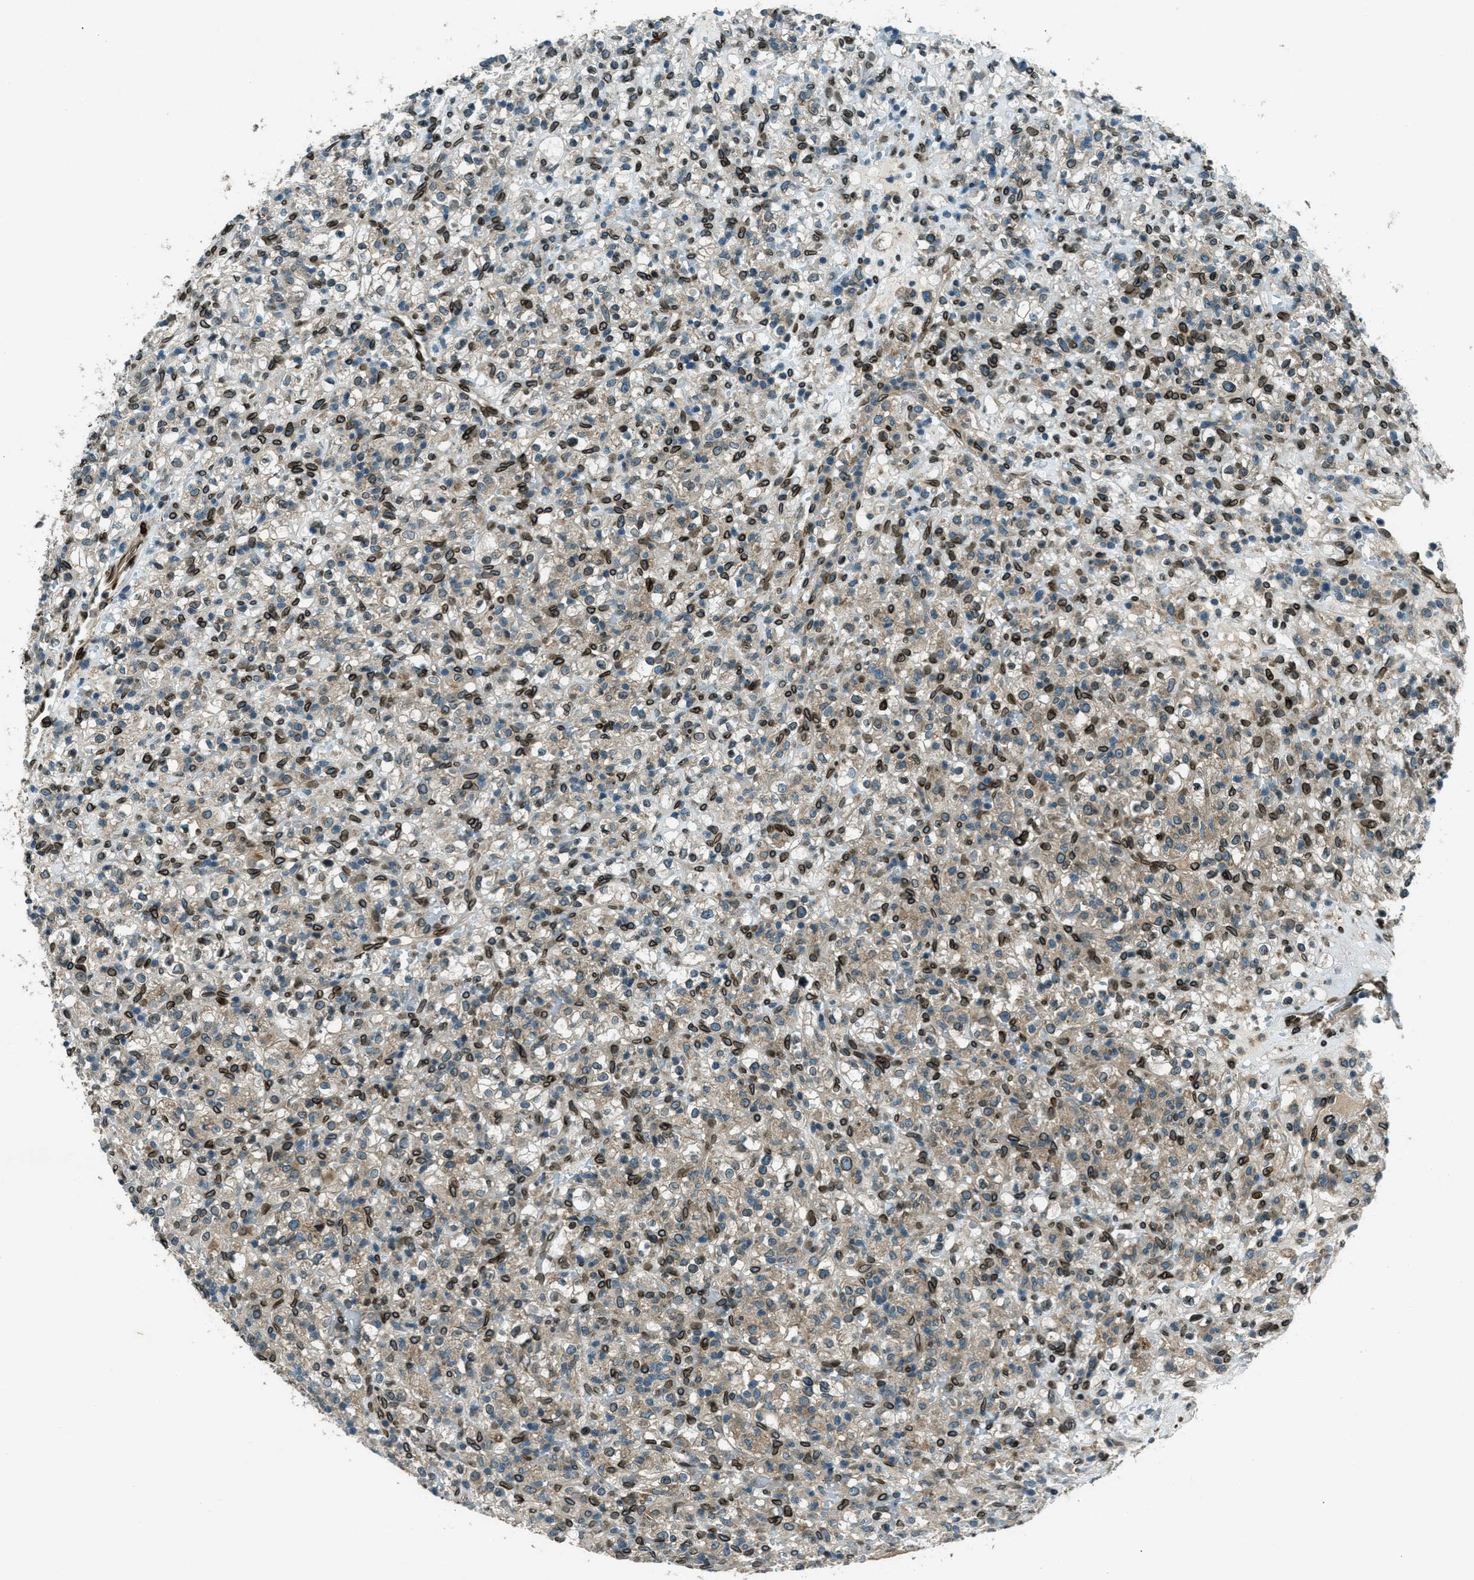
{"staining": {"intensity": "strong", "quantity": "25%-75%", "location": "cytoplasmic/membranous,nuclear"}, "tissue": "renal cancer", "cell_type": "Tumor cells", "image_type": "cancer", "snomed": [{"axis": "morphology", "description": "Normal tissue, NOS"}, {"axis": "morphology", "description": "Adenocarcinoma, NOS"}, {"axis": "topography", "description": "Kidney"}], "caption": "Immunohistochemistry (IHC) (DAB (3,3'-diaminobenzidine)) staining of human renal adenocarcinoma displays strong cytoplasmic/membranous and nuclear protein positivity in approximately 25%-75% of tumor cells.", "gene": "LEMD2", "patient": {"sex": "female", "age": 72}}